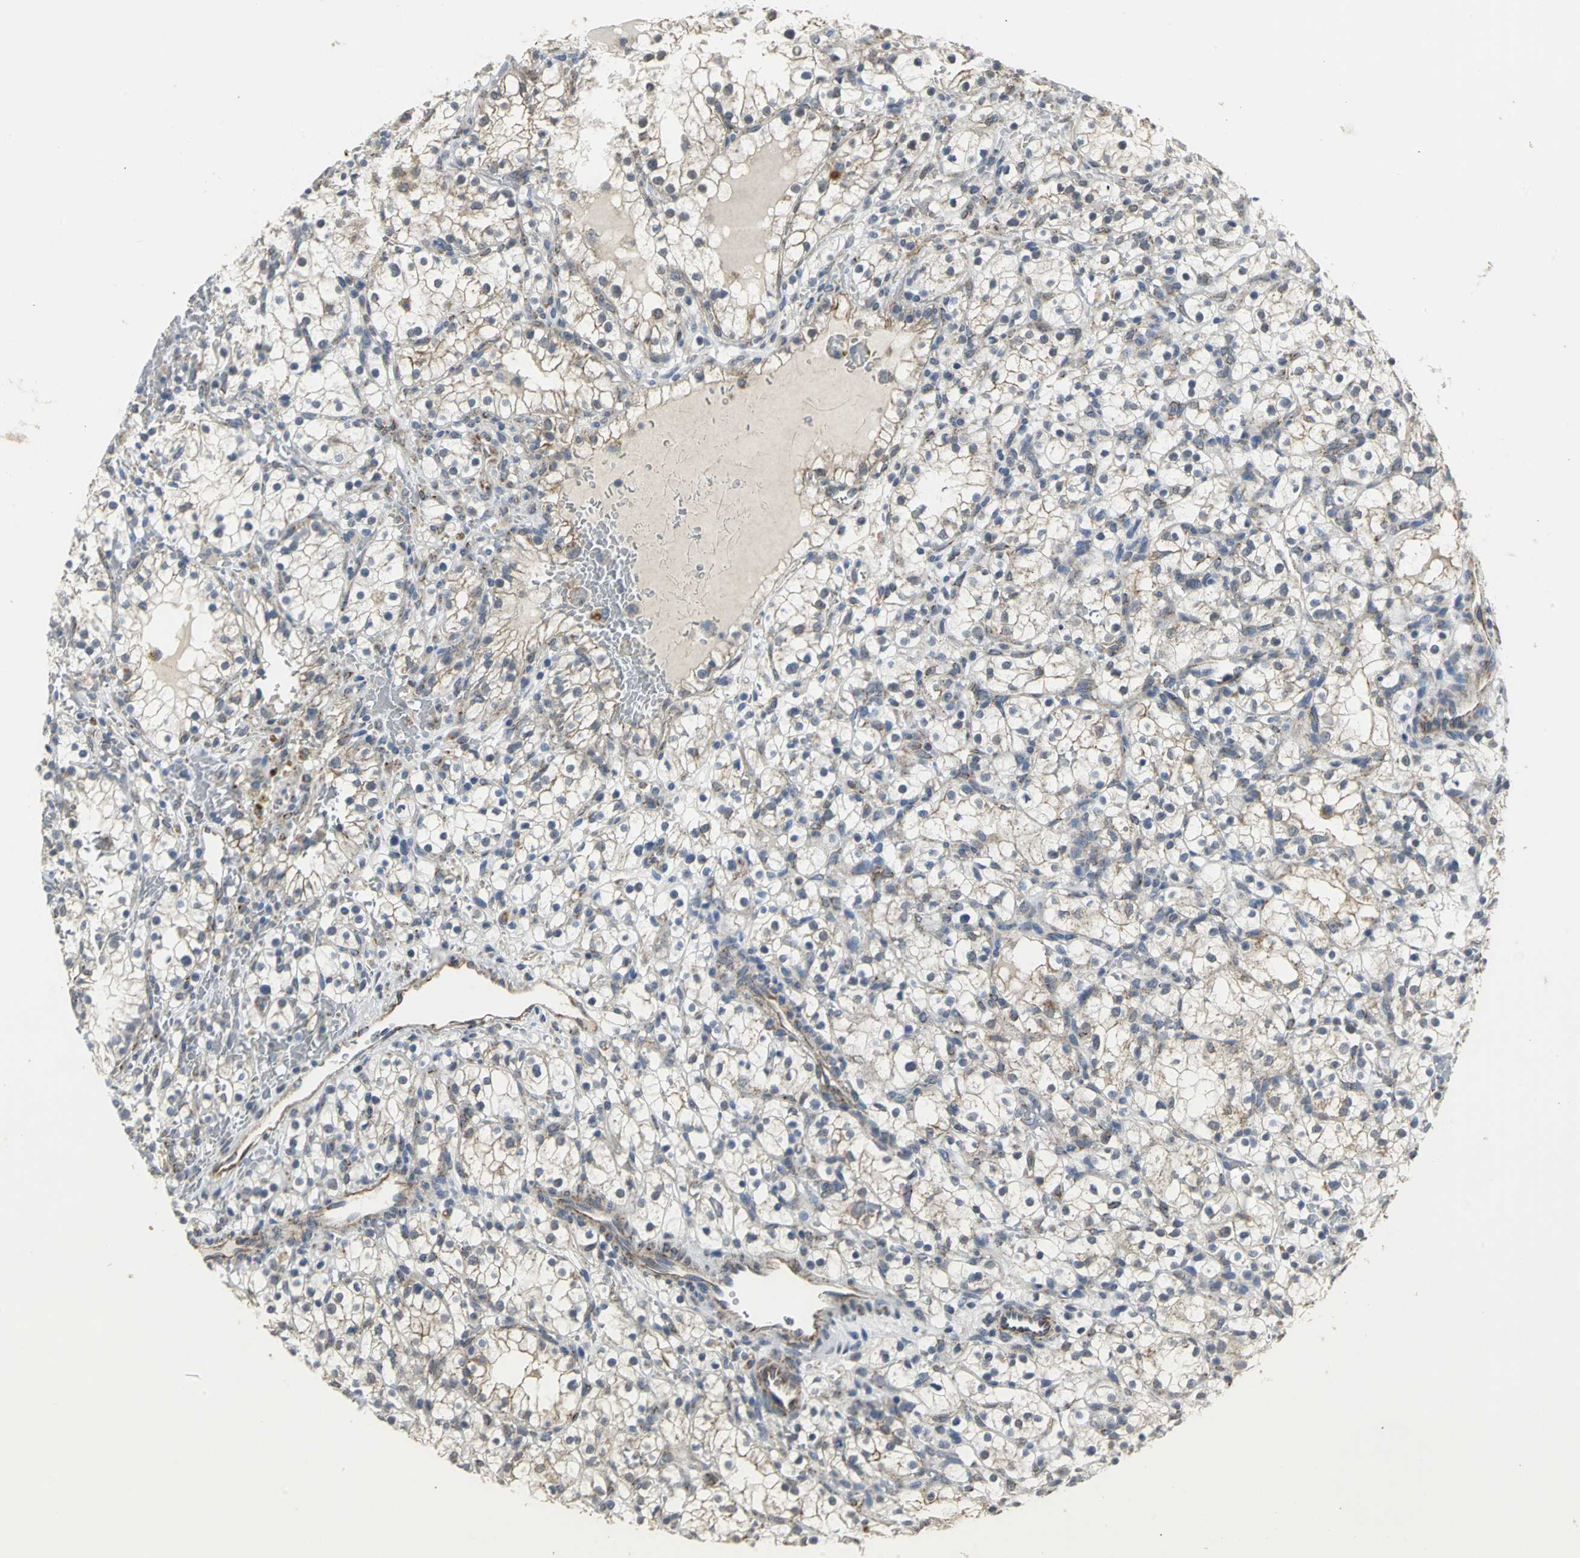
{"staining": {"intensity": "moderate", "quantity": "25%-75%", "location": "cytoplasmic/membranous"}, "tissue": "renal cancer", "cell_type": "Tumor cells", "image_type": "cancer", "snomed": [{"axis": "morphology", "description": "Normal tissue, NOS"}, {"axis": "morphology", "description": "Adenocarcinoma, NOS"}, {"axis": "topography", "description": "Kidney"}], "caption": "Human renal adenocarcinoma stained for a protein (brown) reveals moderate cytoplasmic/membranous positive positivity in about 25%-75% of tumor cells.", "gene": "NDUFB5", "patient": {"sex": "female", "age": 55}}